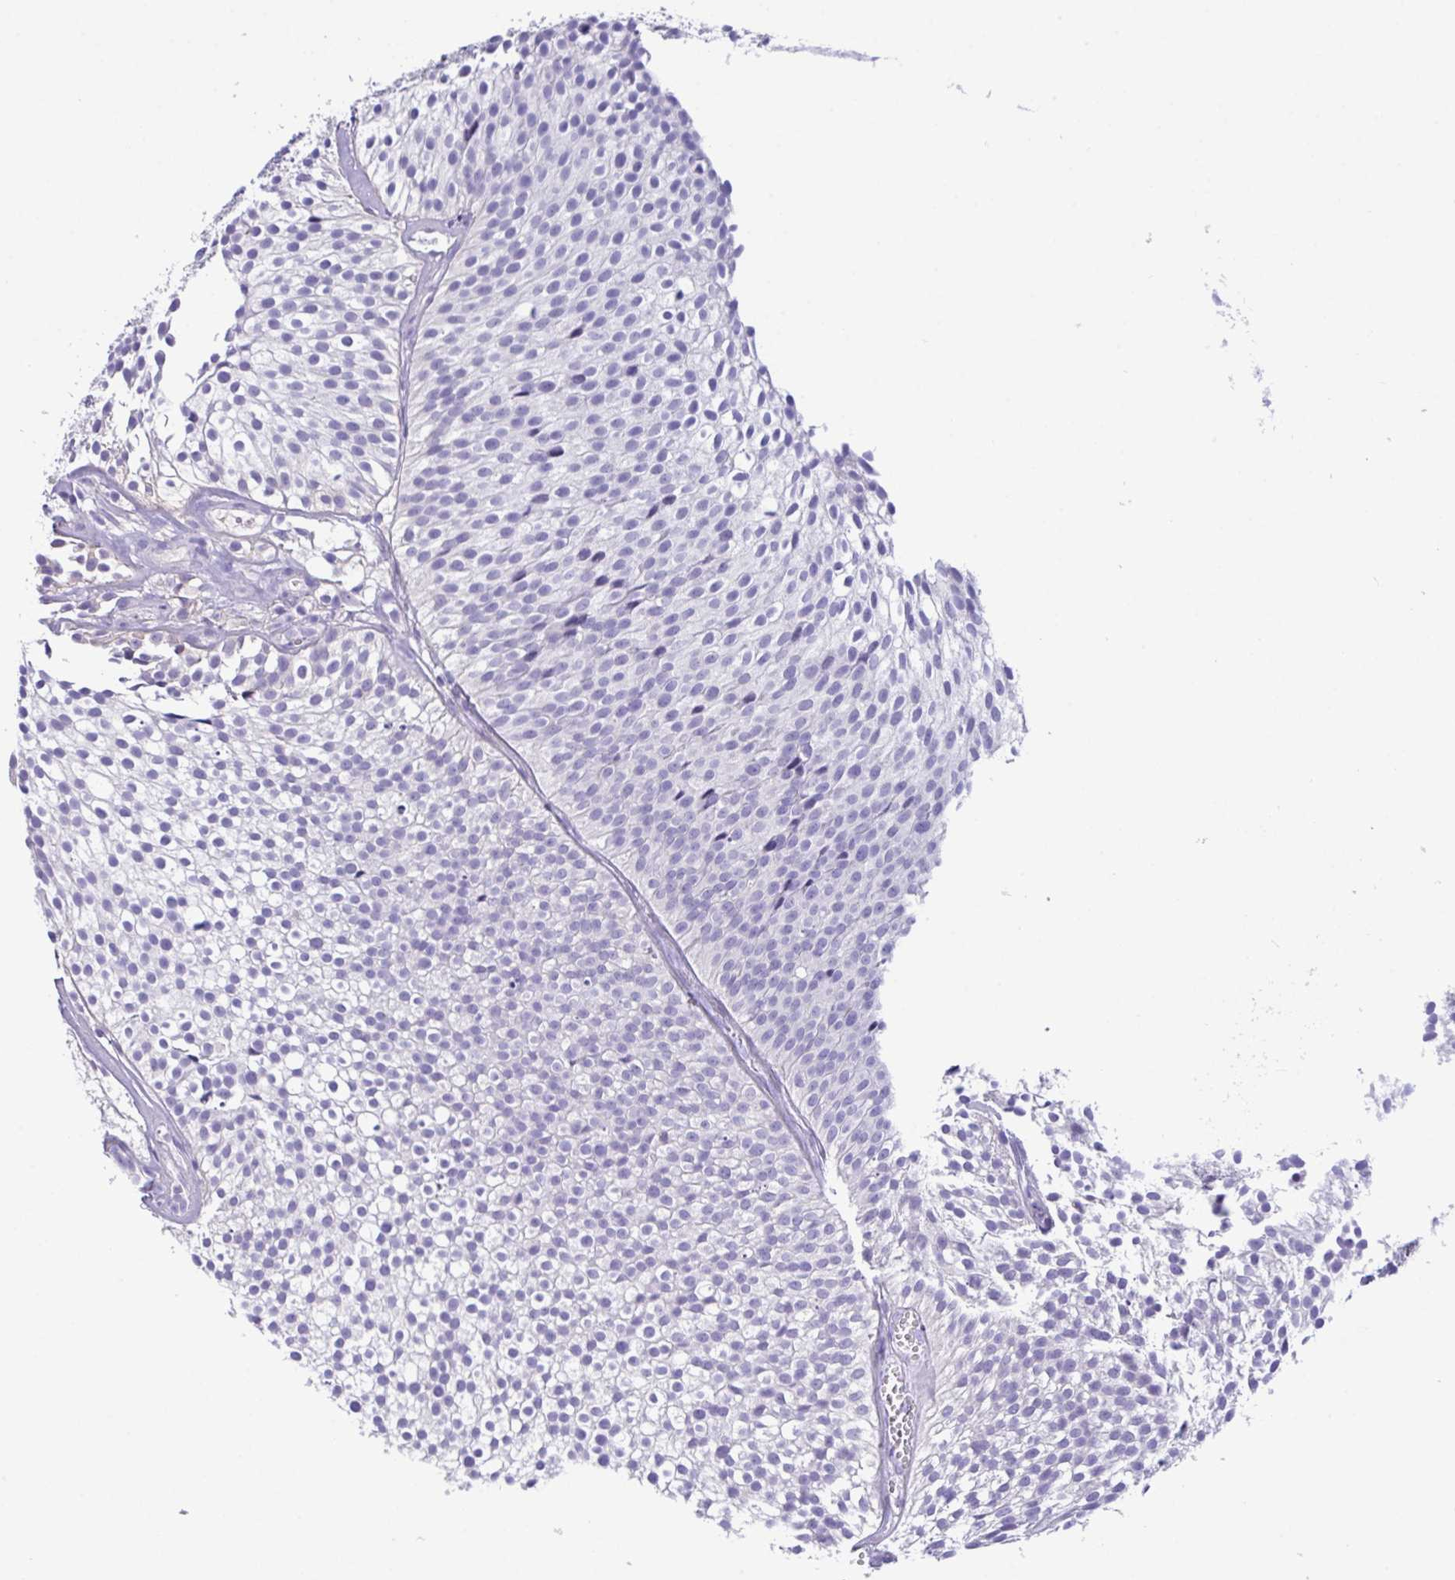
{"staining": {"intensity": "negative", "quantity": "none", "location": "none"}, "tissue": "urothelial cancer", "cell_type": "Tumor cells", "image_type": "cancer", "snomed": [{"axis": "morphology", "description": "Urothelial carcinoma, Low grade"}, {"axis": "topography", "description": "Urinary bladder"}], "caption": "Tumor cells are negative for brown protein staining in urothelial cancer.", "gene": "CA10", "patient": {"sex": "male", "age": 91}}